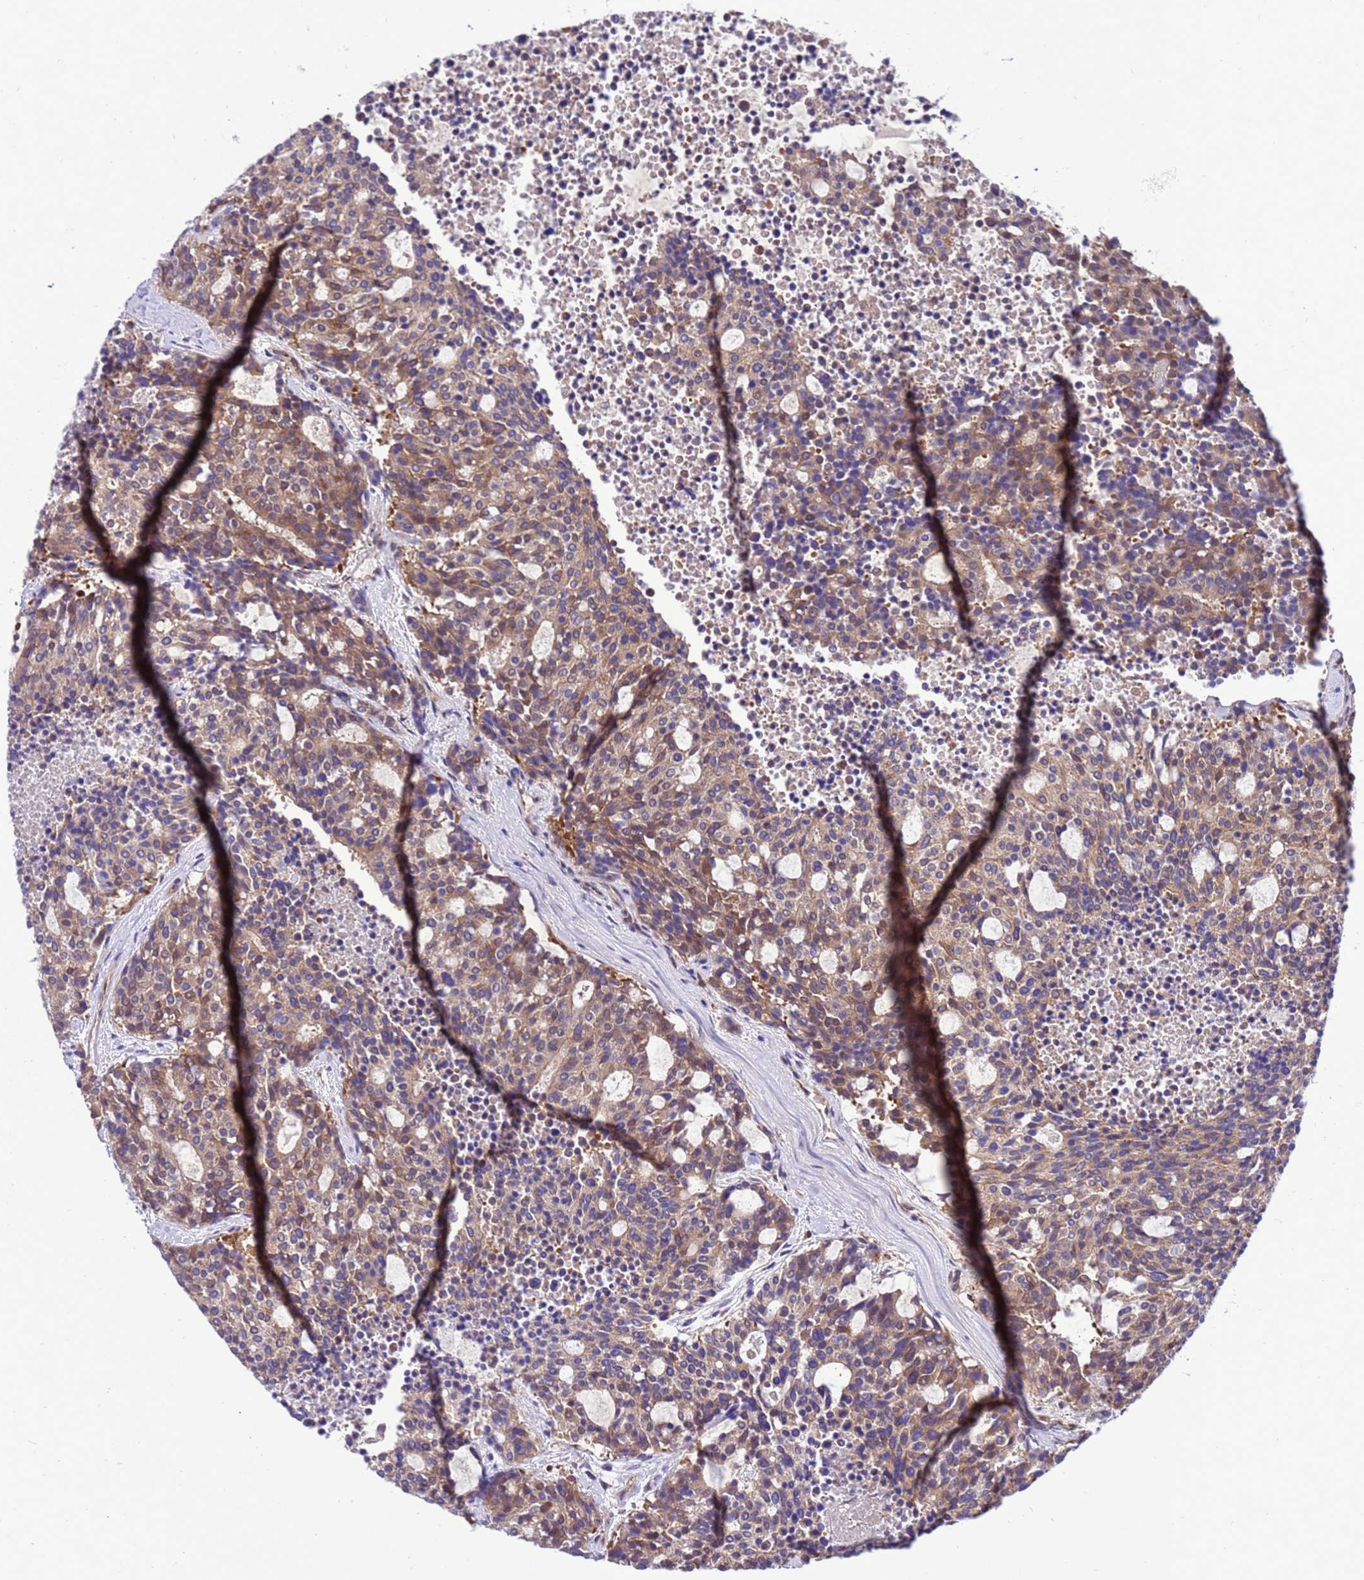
{"staining": {"intensity": "moderate", "quantity": ">75%", "location": "cytoplasmic/membranous"}, "tissue": "carcinoid", "cell_type": "Tumor cells", "image_type": "cancer", "snomed": [{"axis": "morphology", "description": "Carcinoid, malignant, NOS"}, {"axis": "topography", "description": "Pancreas"}], "caption": "The histopathology image reveals a brown stain indicating the presence of a protein in the cytoplasmic/membranous of tumor cells in carcinoid (malignant).", "gene": "RABEP2", "patient": {"sex": "female", "age": 54}}